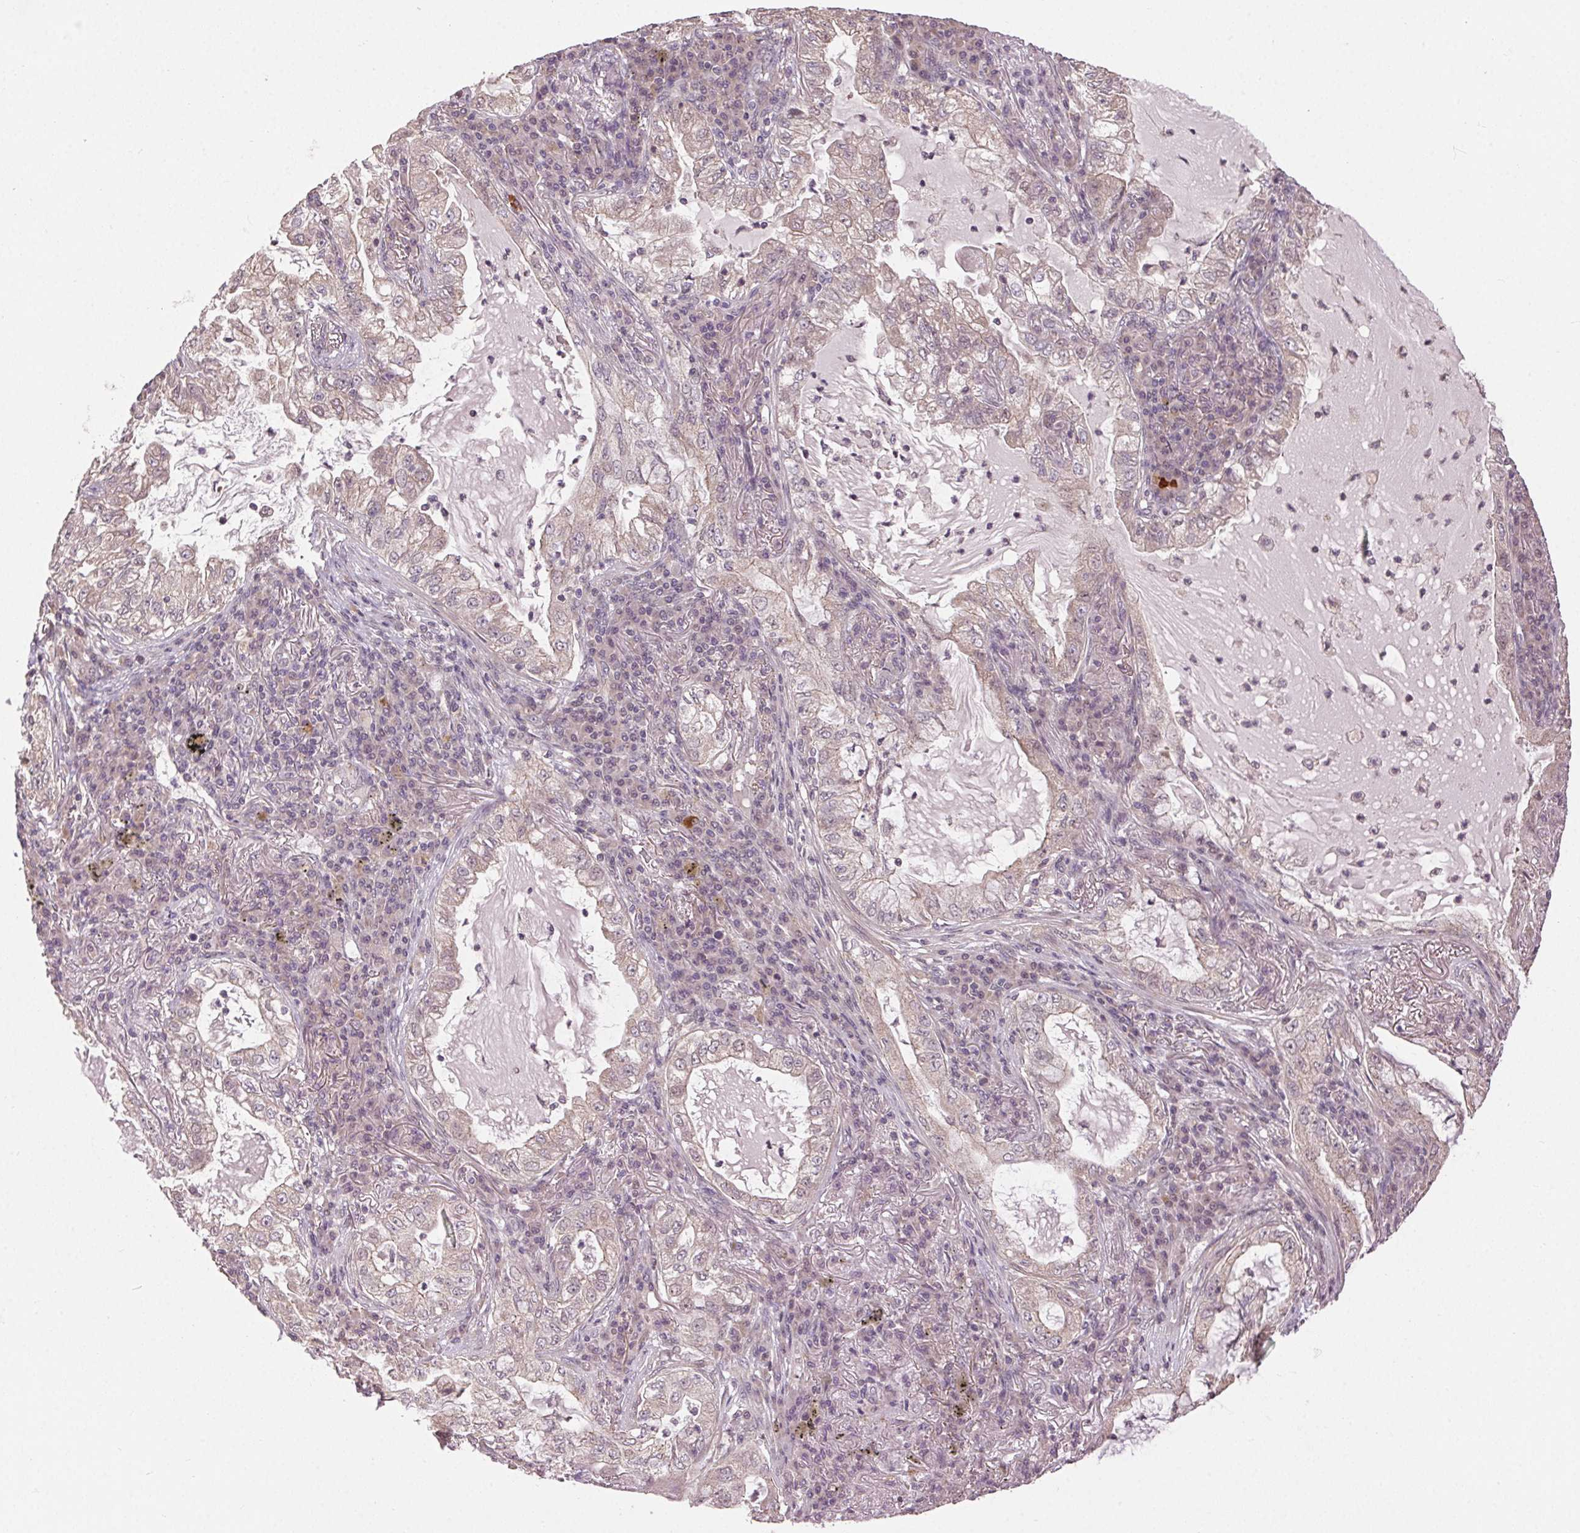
{"staining": {"intensity": "negative", "quantity": "none", "location": "none"}, "tissue": "lung cancer", "cell_type": "Tumor cells", "image_type": "cancer", "snomed": [{"axis": "morphology", "description": "Adenocarcinoma, NOS"}, {"axis": "topography", "description": "Lung"}], "caption": "There is no significant staining in tumor cells of lung cancer.", "gene": "ATP1B3", "patient": {"sex": "female", "age": 73}}